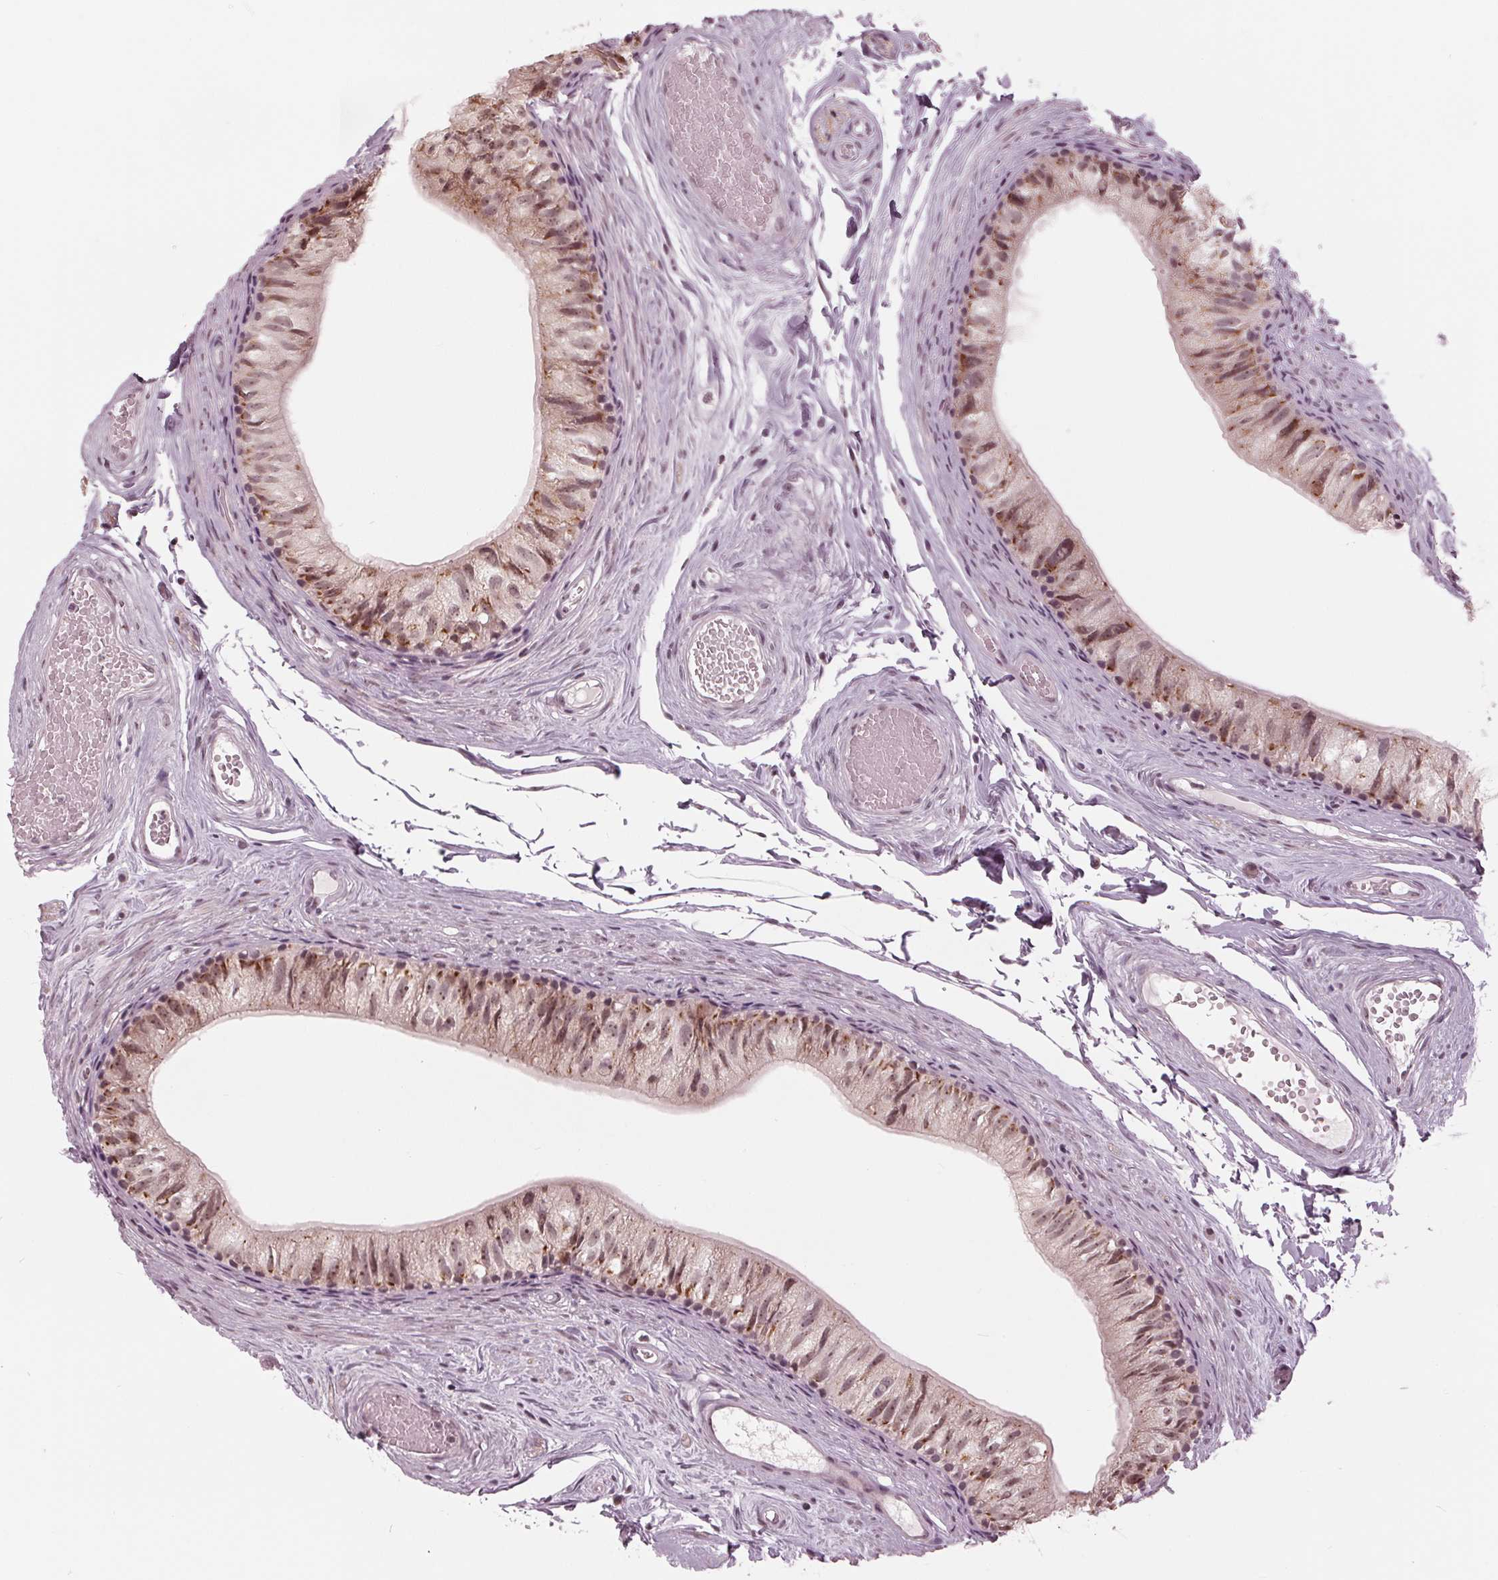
{"staining": {"intensity": "moderate", "quantity": ">75%", "location": "nuclear"}, "tissue": "epididymis", "cell_type": "Glandular cells", "image_type": "normal", "snomed": [{"axis": "morphology", "description": "Normal tissue, NOS"}, {"axis": "topography", "description": "Epididymis"}], "caption": "Immunohistochemical staining of benign human epididymis displays moderate nuclear protein positivity in about >75% of glandular cells. The staining is performed using DAB brown chromogen to label protein expression. The nuclei are counter-stained blue using hematoxylin.", "gene": "SLX4", "patient": {"sex": "male", "age": 45}}